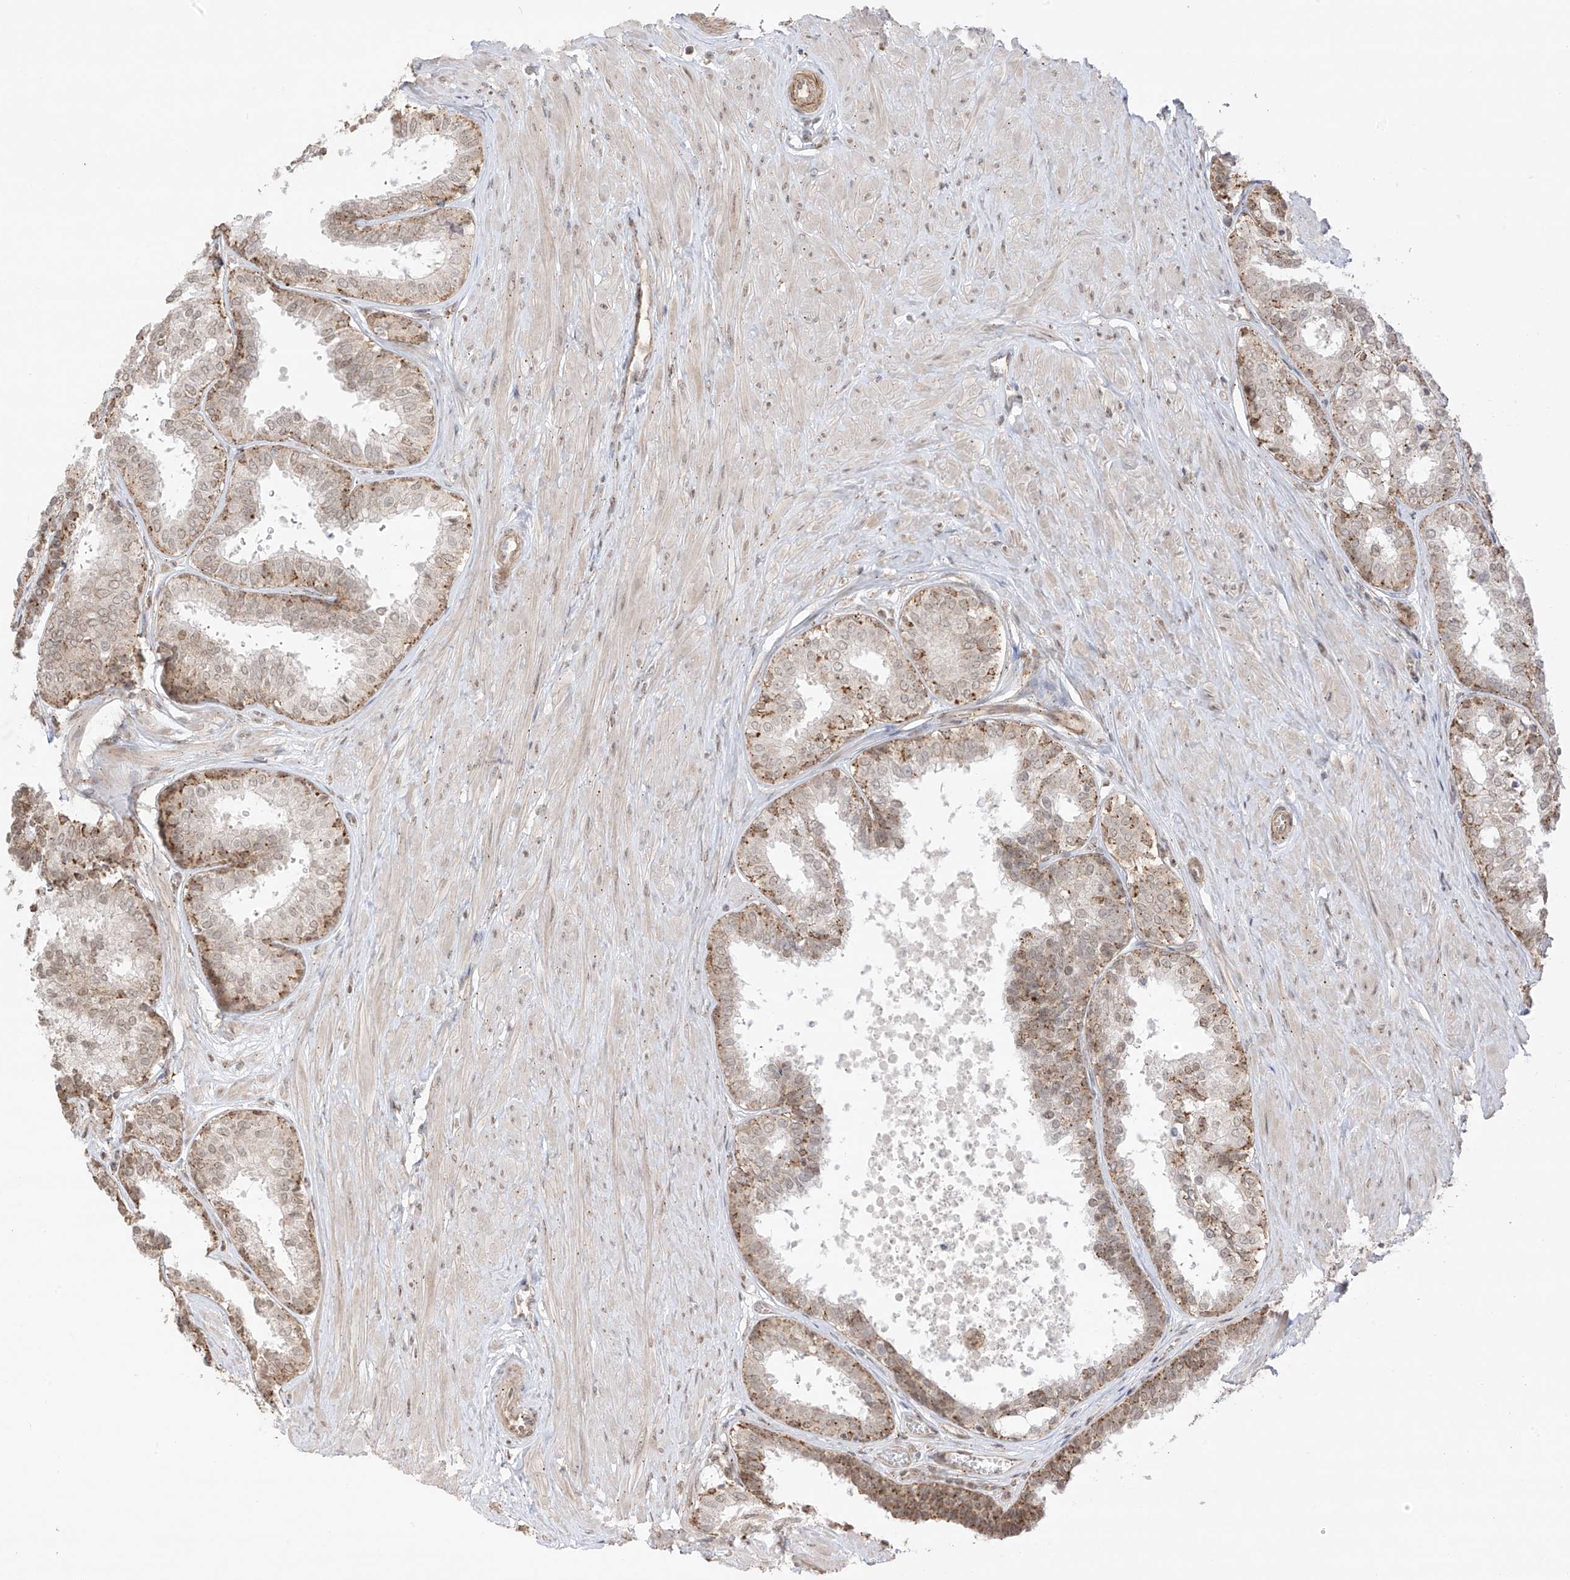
{"staining": {"intensity": "moderate", "quantity": "25%-75%", "location": "cytoplasmic/membranous,nuclear"}, "tissue": "prostate", "cell_type": "Glandular cells", "image_type": "normal", "snomed": [{"axis": "morphology", "description": "Normal tissue, NOS"}, {"axis": "topography", "description": "Prostate"}], "caption": "Protein expression analysis of normal human prostate reveals moderate cytoplasmic/membranous,nuclear staining in about 25%-75% of glandular cells.", "gene": "N4BP3", "patient": {"sex": "male", "age": 48}}